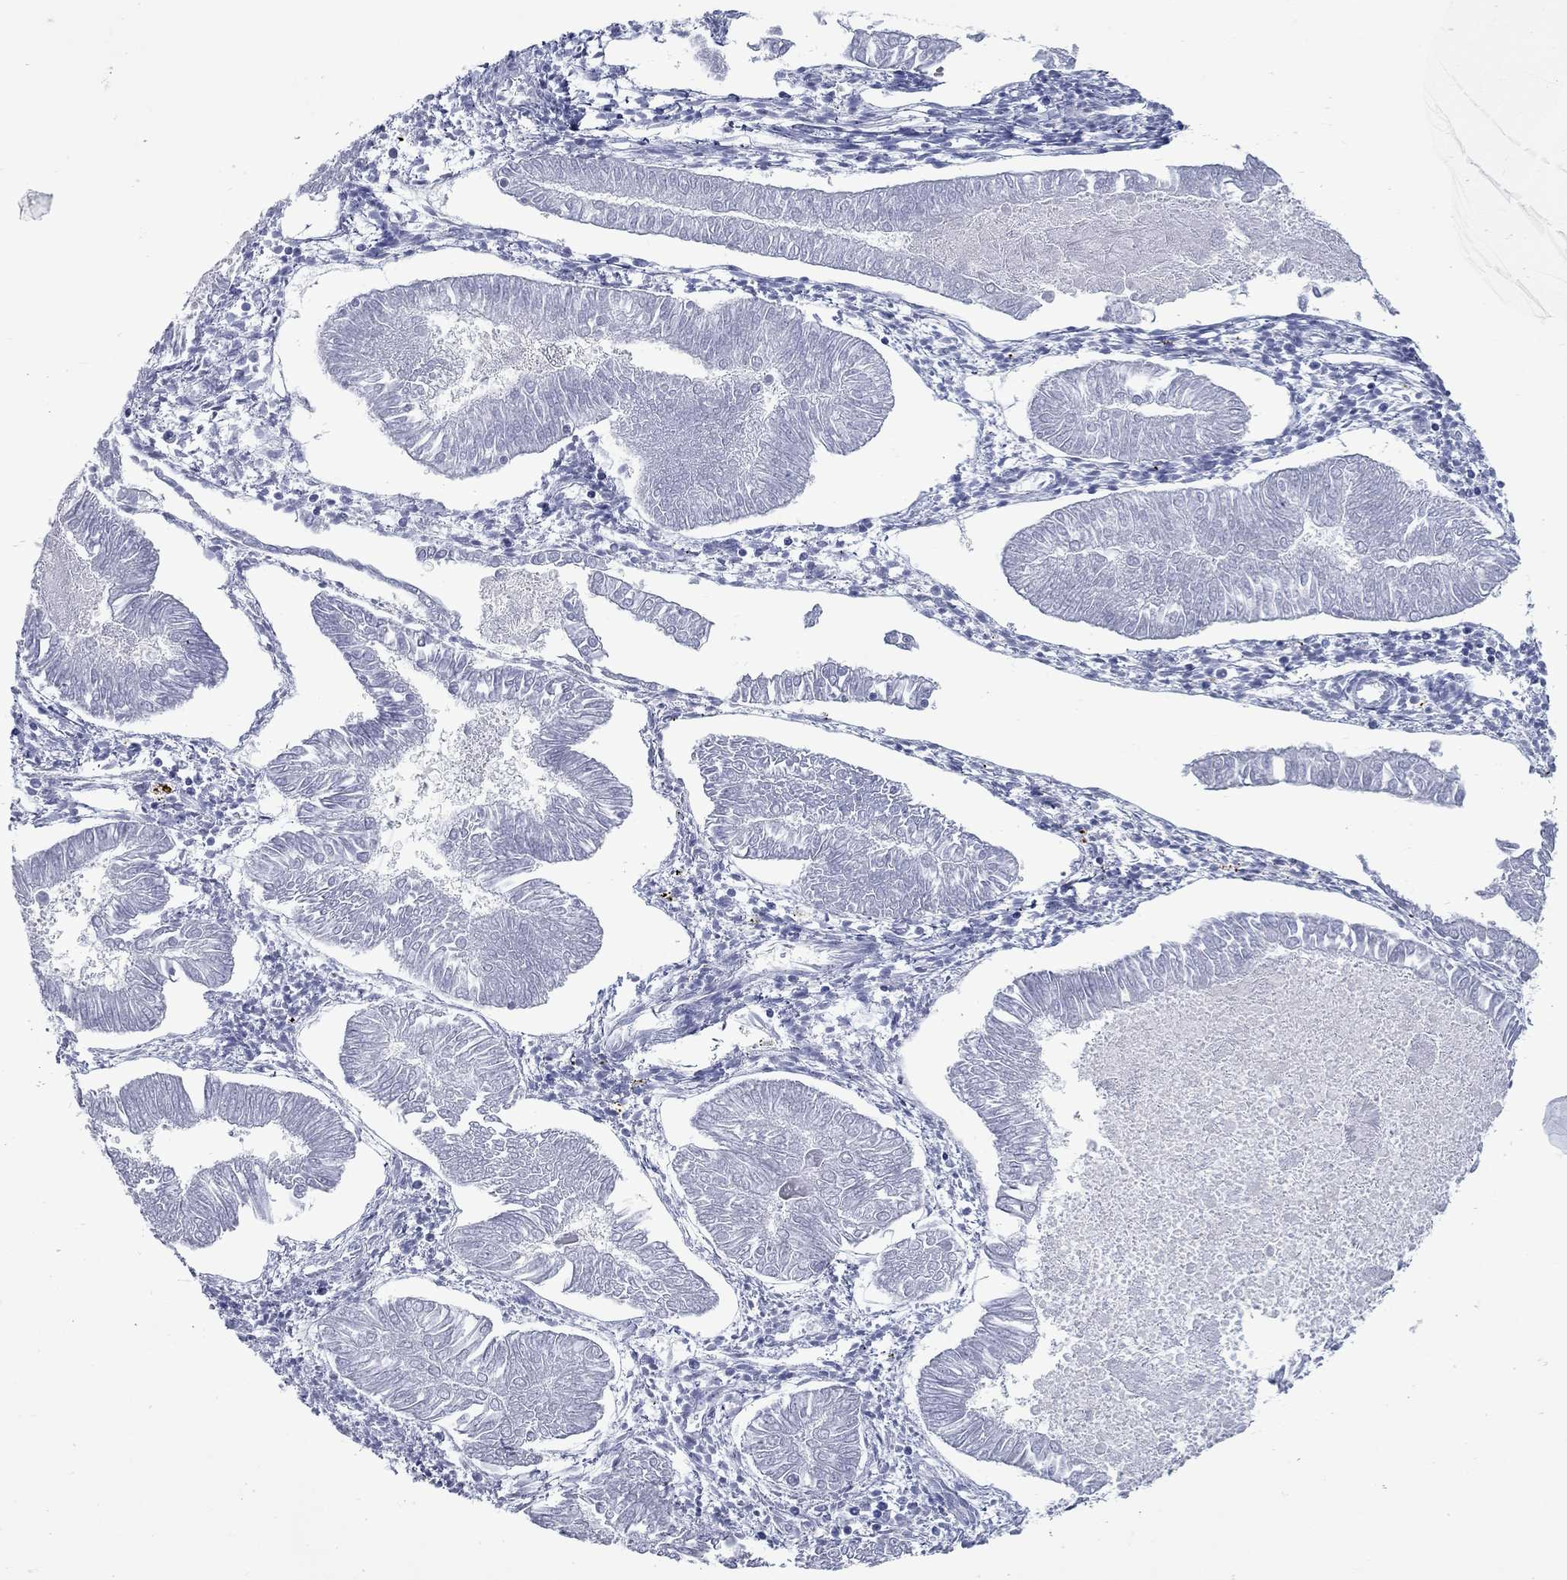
{"staining": {"intensity": "negative", "quantity": "none", "location": "none"}, "tissue": "endometrial cancer", "cell_type": "Tumor cells", "image_type": "cancer", "snomed": [{"axis": "morphology", "description": "Adenocarcinoma, NOS"}, {"axis": "topography", "description": "Endometrium"}], "caption": "The immunohistochemistry micrograph has no significant positivity in tumor cells of endometrial adenocarcinoma tissue. The staining was performed using DAB (3,3'-diaminobenzidine) to visualize the protein expression in brown, while the nuclei were stained in blue with hematoxylin (Magnification: 20x).", "gene": "ASF1B", "patient": {"sex": "female", "age": 53}}